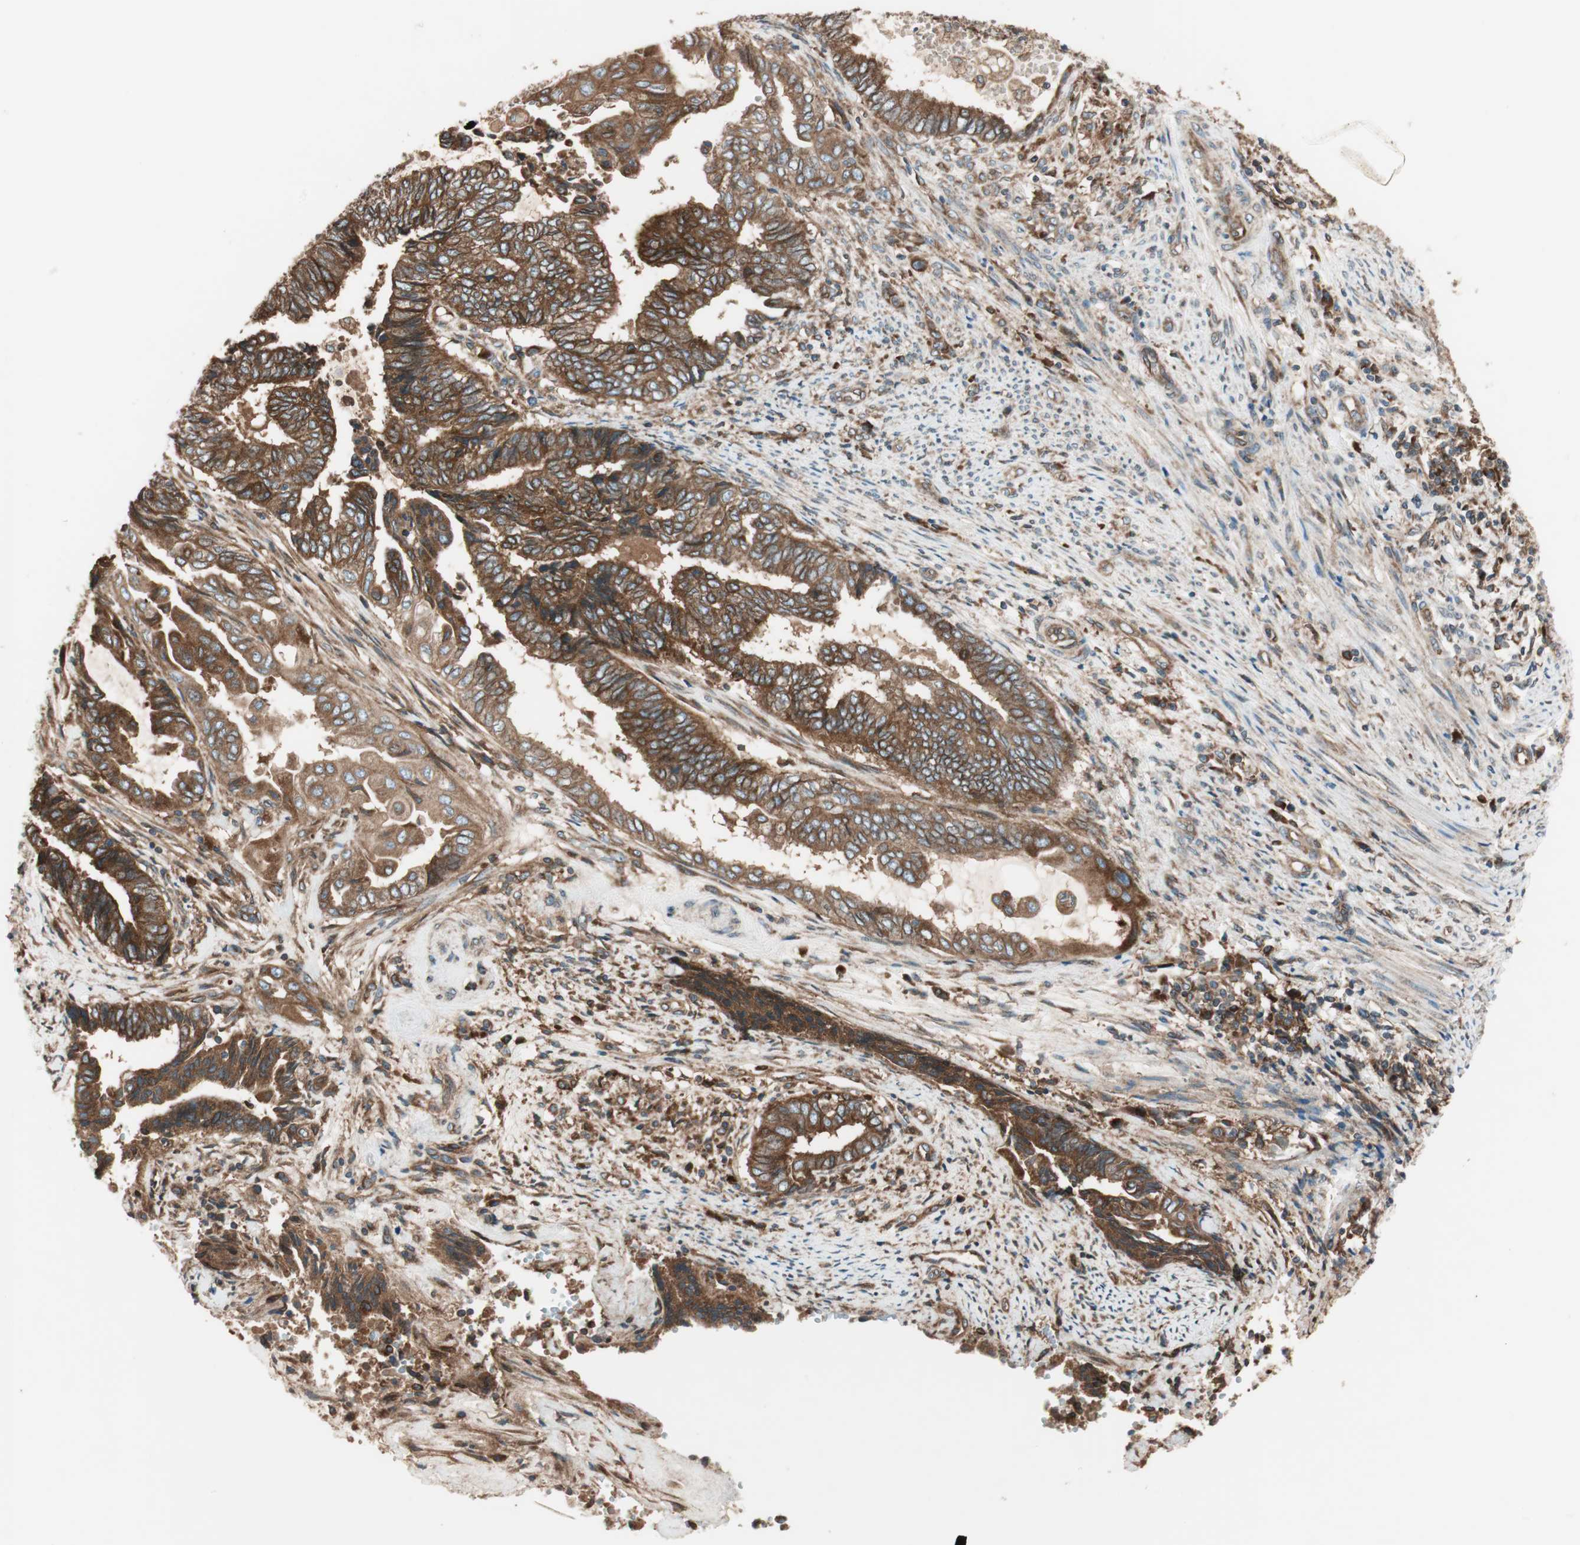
{"staining": {"intensity": "strong", "quantity": ">75%", "location": "cytoplasmic/membranous"}, "tissue": "endometrial cancer", "cell_type": "Tumor cells", "image_type": "cancer", "snomed": [{"axis": "morphology", "description": "Adenocarcinoma, NOS"}, {"axis": "topography", "description": "Uterus"}, {"axis": "topography", "description": "Endometrium"}], "caption": "Adenocarcinoma (endometrial) stained with a protein marker shows strong staining in tumor cells.", "gene": "RAB5A", "patient": {"sex": "female", "age": 70}}